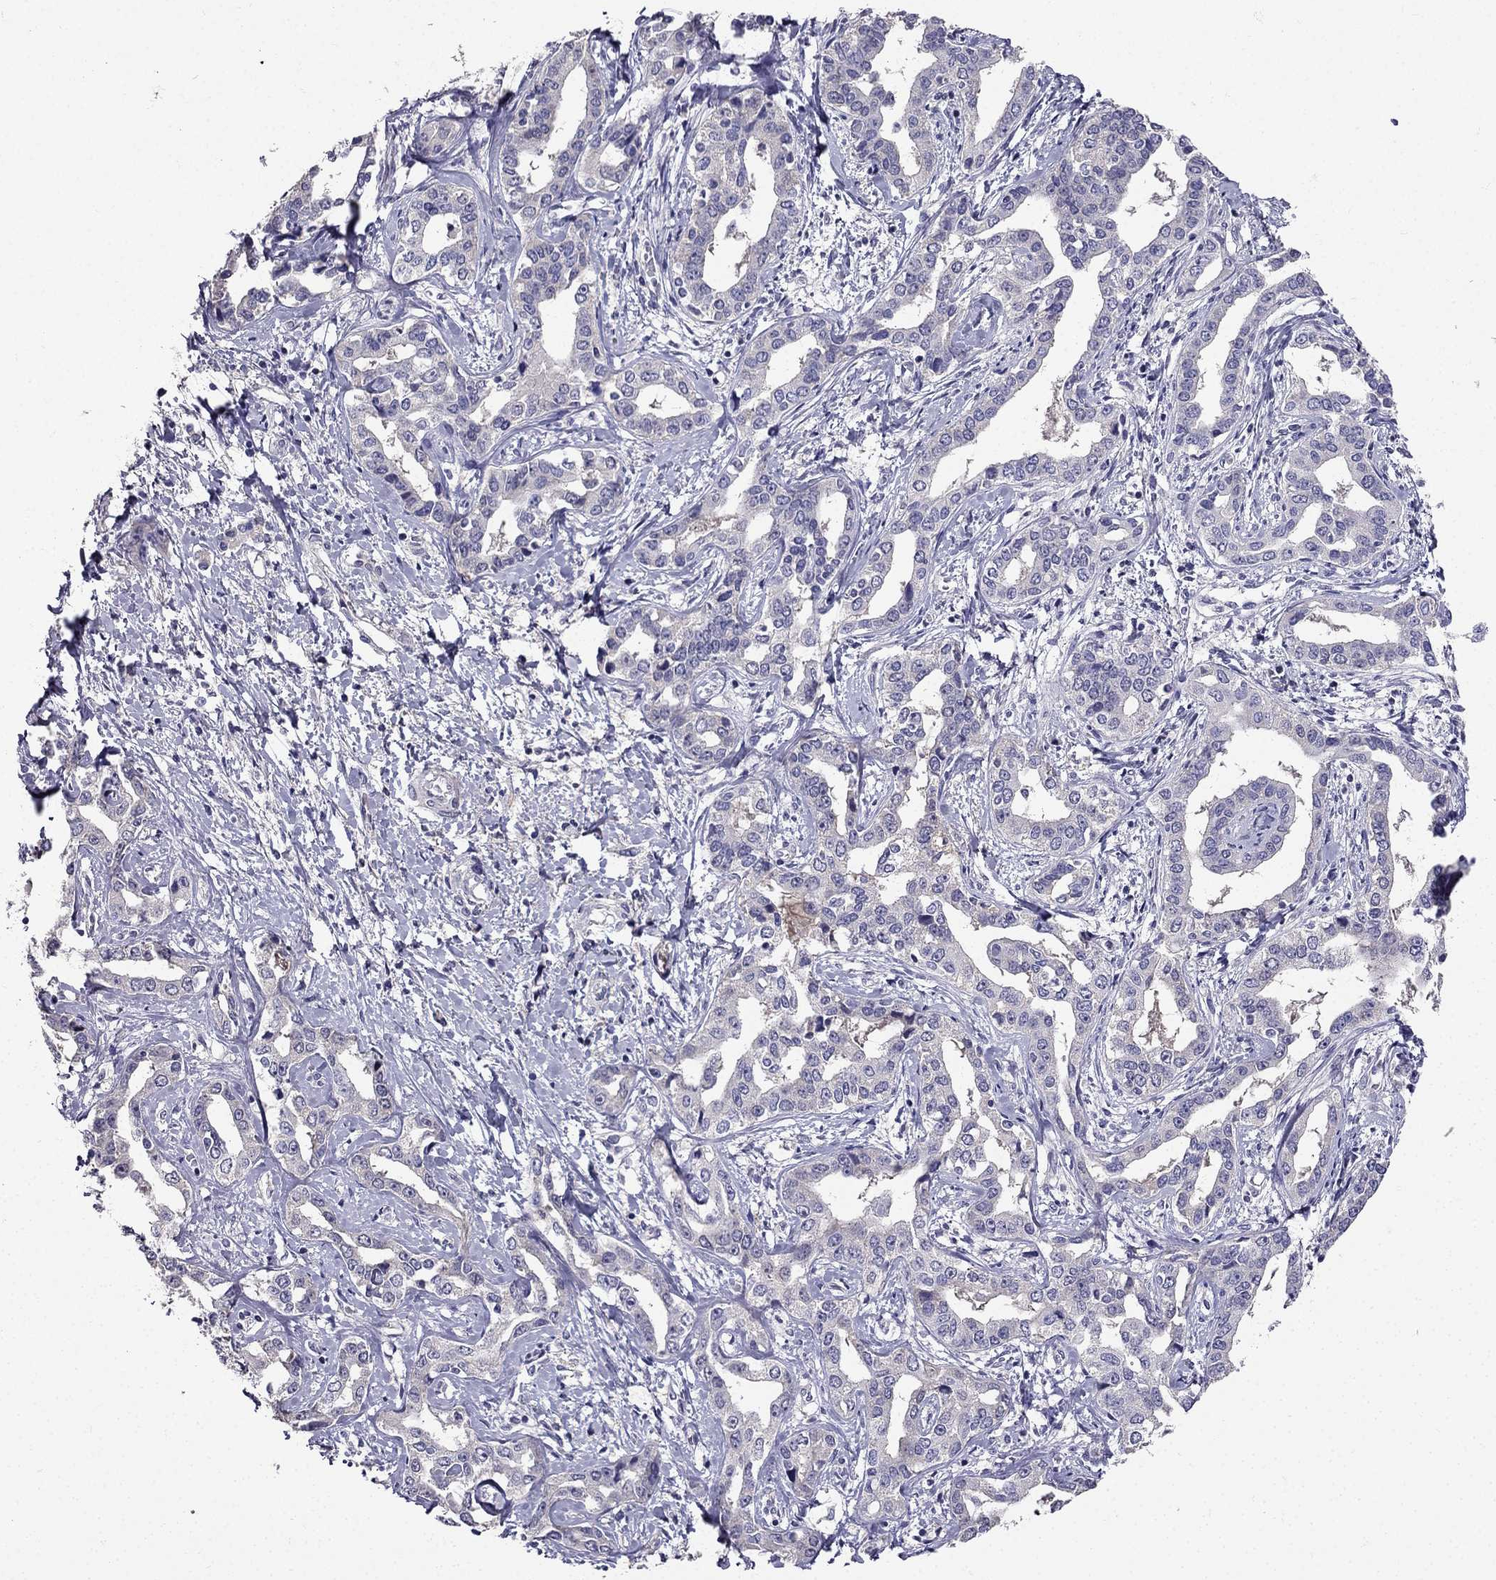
{"staining": {"intensity": "negative", "quantity": "none", "location": "none"}, "tissue": "liver cancer", "cell_type": "Tumor cells", "image_type": "cancer", "snomed": [{"axis": "morphology", "description": "Cholangiocarcinoma"}, {"axis": "topography", "description": "Liver"}], "caption": "Tumor cells are negative for protein expression in human liver cholangiocarcinoma.", "gene": "AS3MT", "patient": {"sex": "male", "age": 59}}